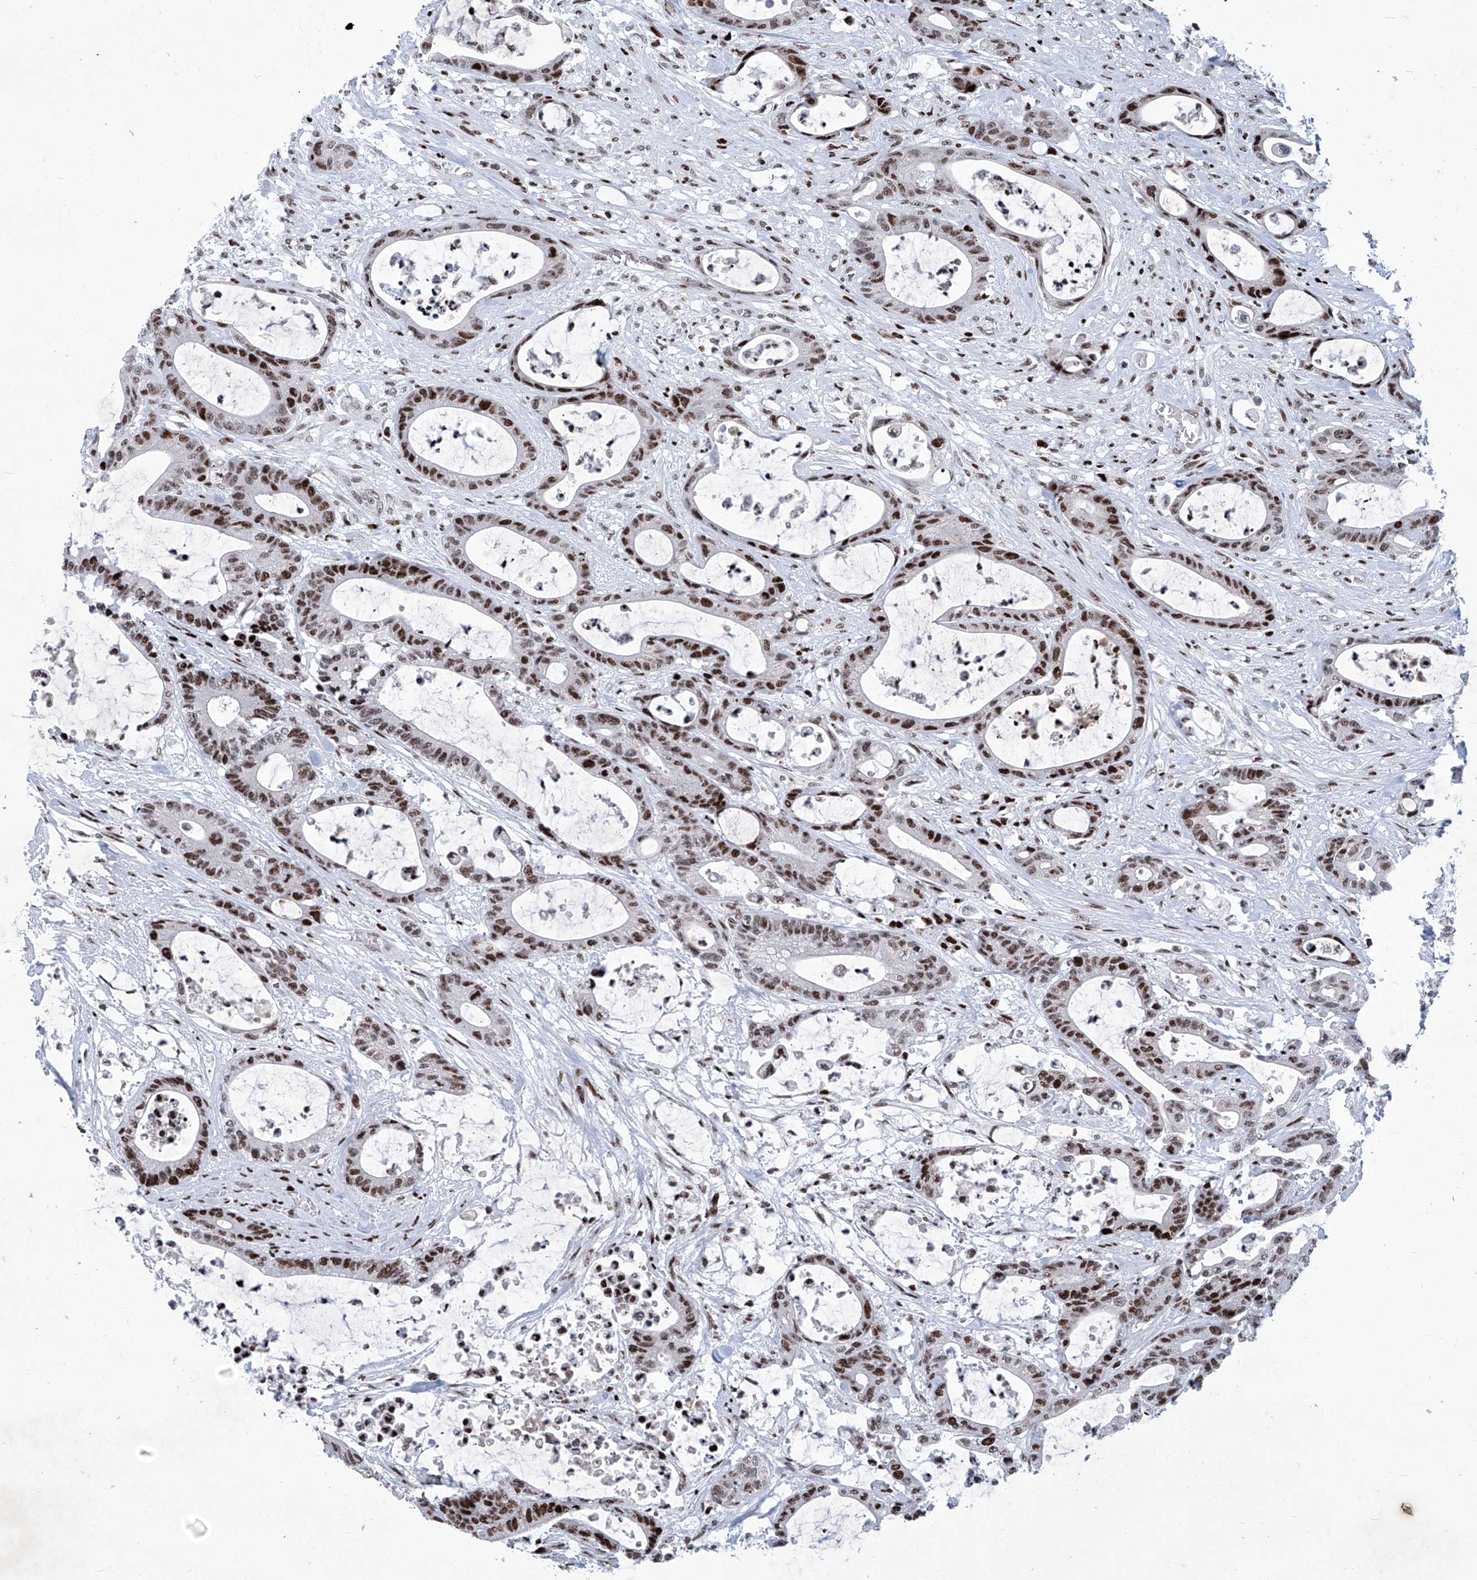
{"staining": {"intensity": "strong", "quantity": ">75%", "location": "nuclear"}, "tissue": "colorectal cancer", "cell_type": "Tumor cells", "image_type": "cancer", "snomed": [{"axis": "morphology", "description": "Adenocarcinoma, NOS"}, {"axis": "topography", "description": "Colon"}], "caption": "The photomicrograph exhibits staining of colorectal cancer (adenocarcinoma), revealing strong nuclear protein staining (brown color) within tumor cells.", "gene": "HEY2", "patient": {"sex": "female", "age": 84}}